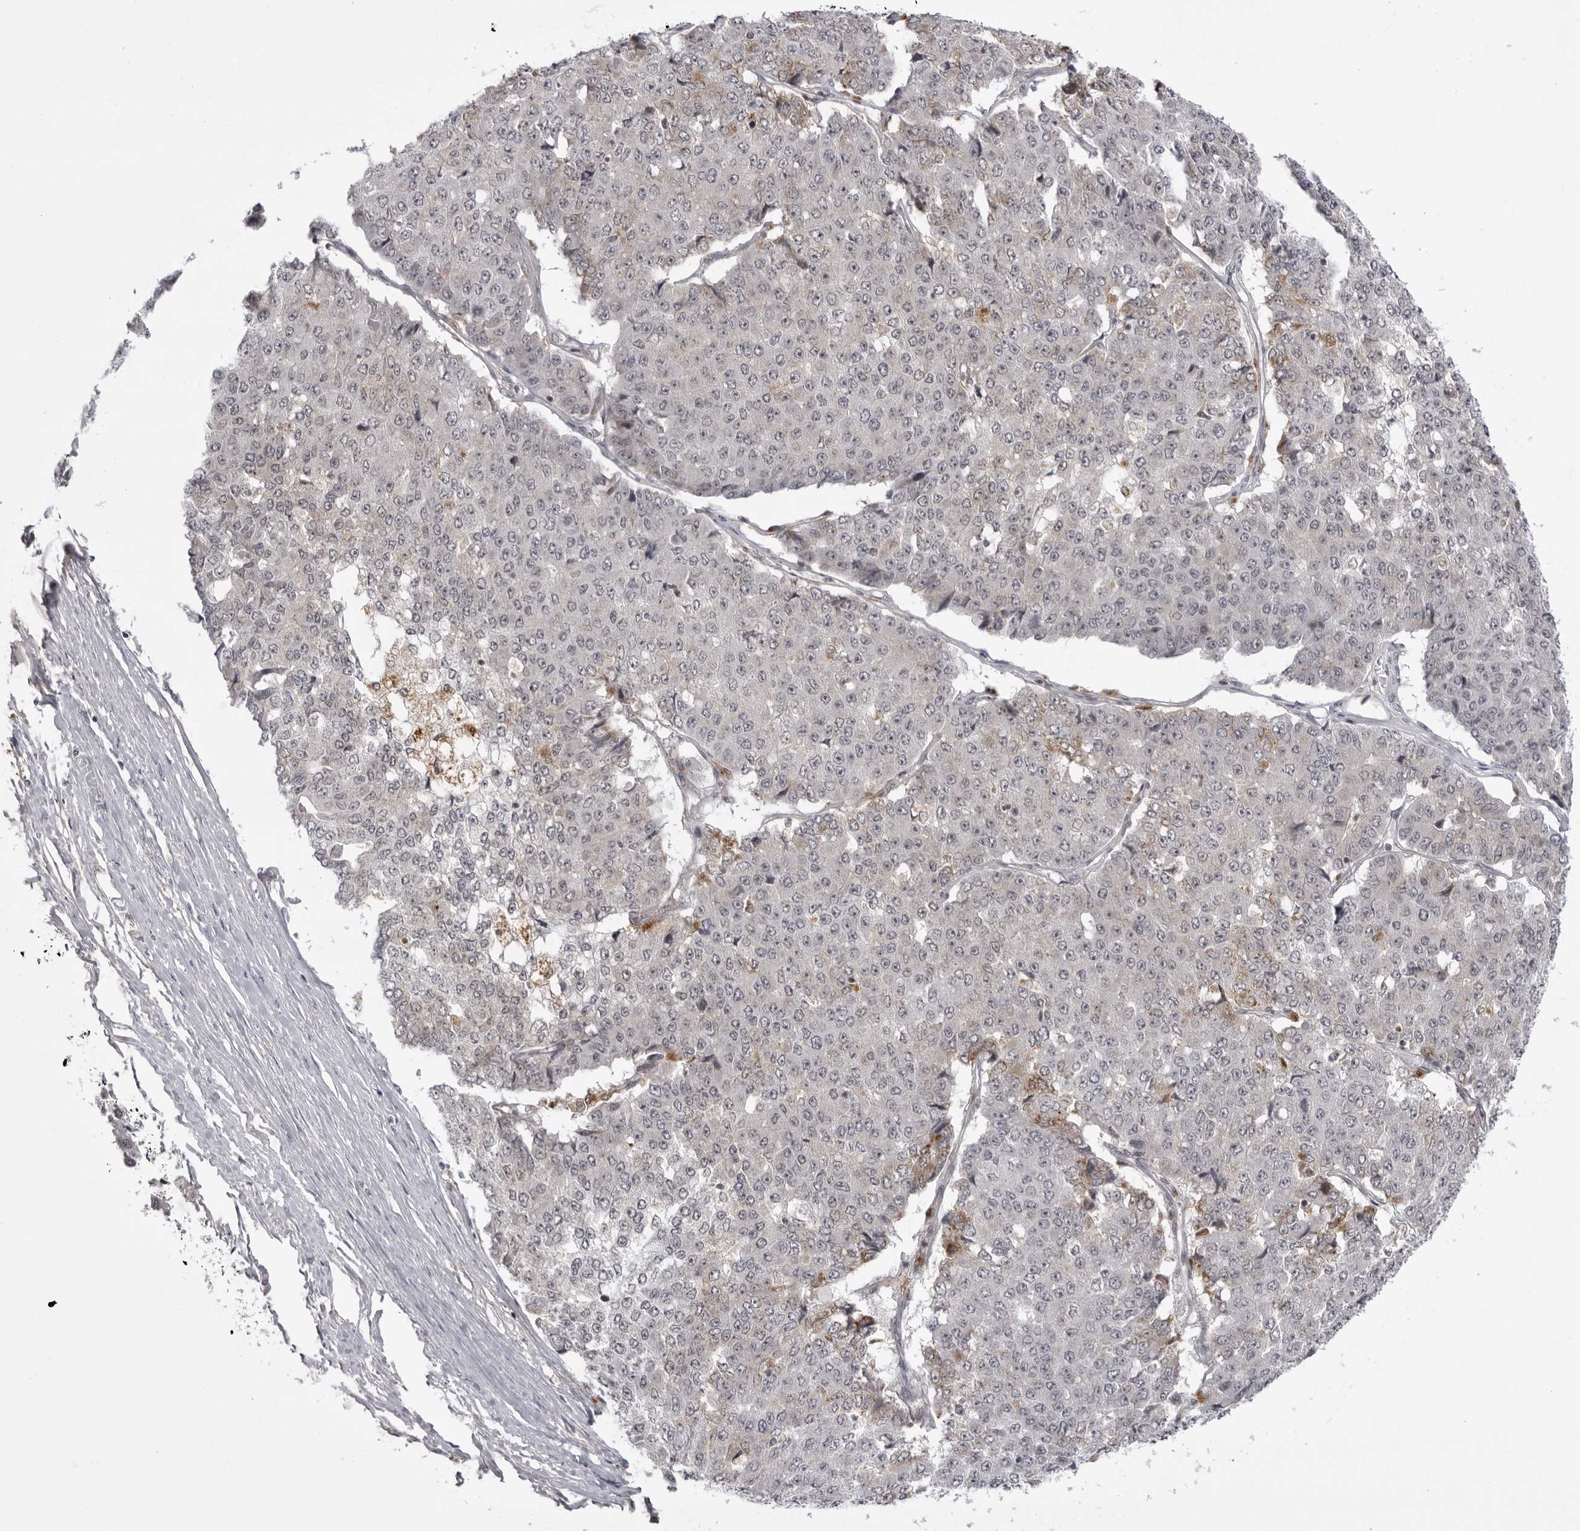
{"staining": {"intensity": "negative", "quantity": "none", "location": "none"}, "tissue": "pancreatic cancer", "cell_type": "Tumor cells", "image_type": "cancer", "snomed": [{"axis": "morphology", "description": "Adenocarcinoma, NOS"}, {"axis": "topography", "description": "Pancreas"}], "caption": "DAB (3,3'-diaminobenzidine) immunohistochemical staining of adenocarcinoma (pancreatic) reveals no significant expression in tumor cells.", "gene": "USP43", "patient": {"sex": "male", "age": 50}}